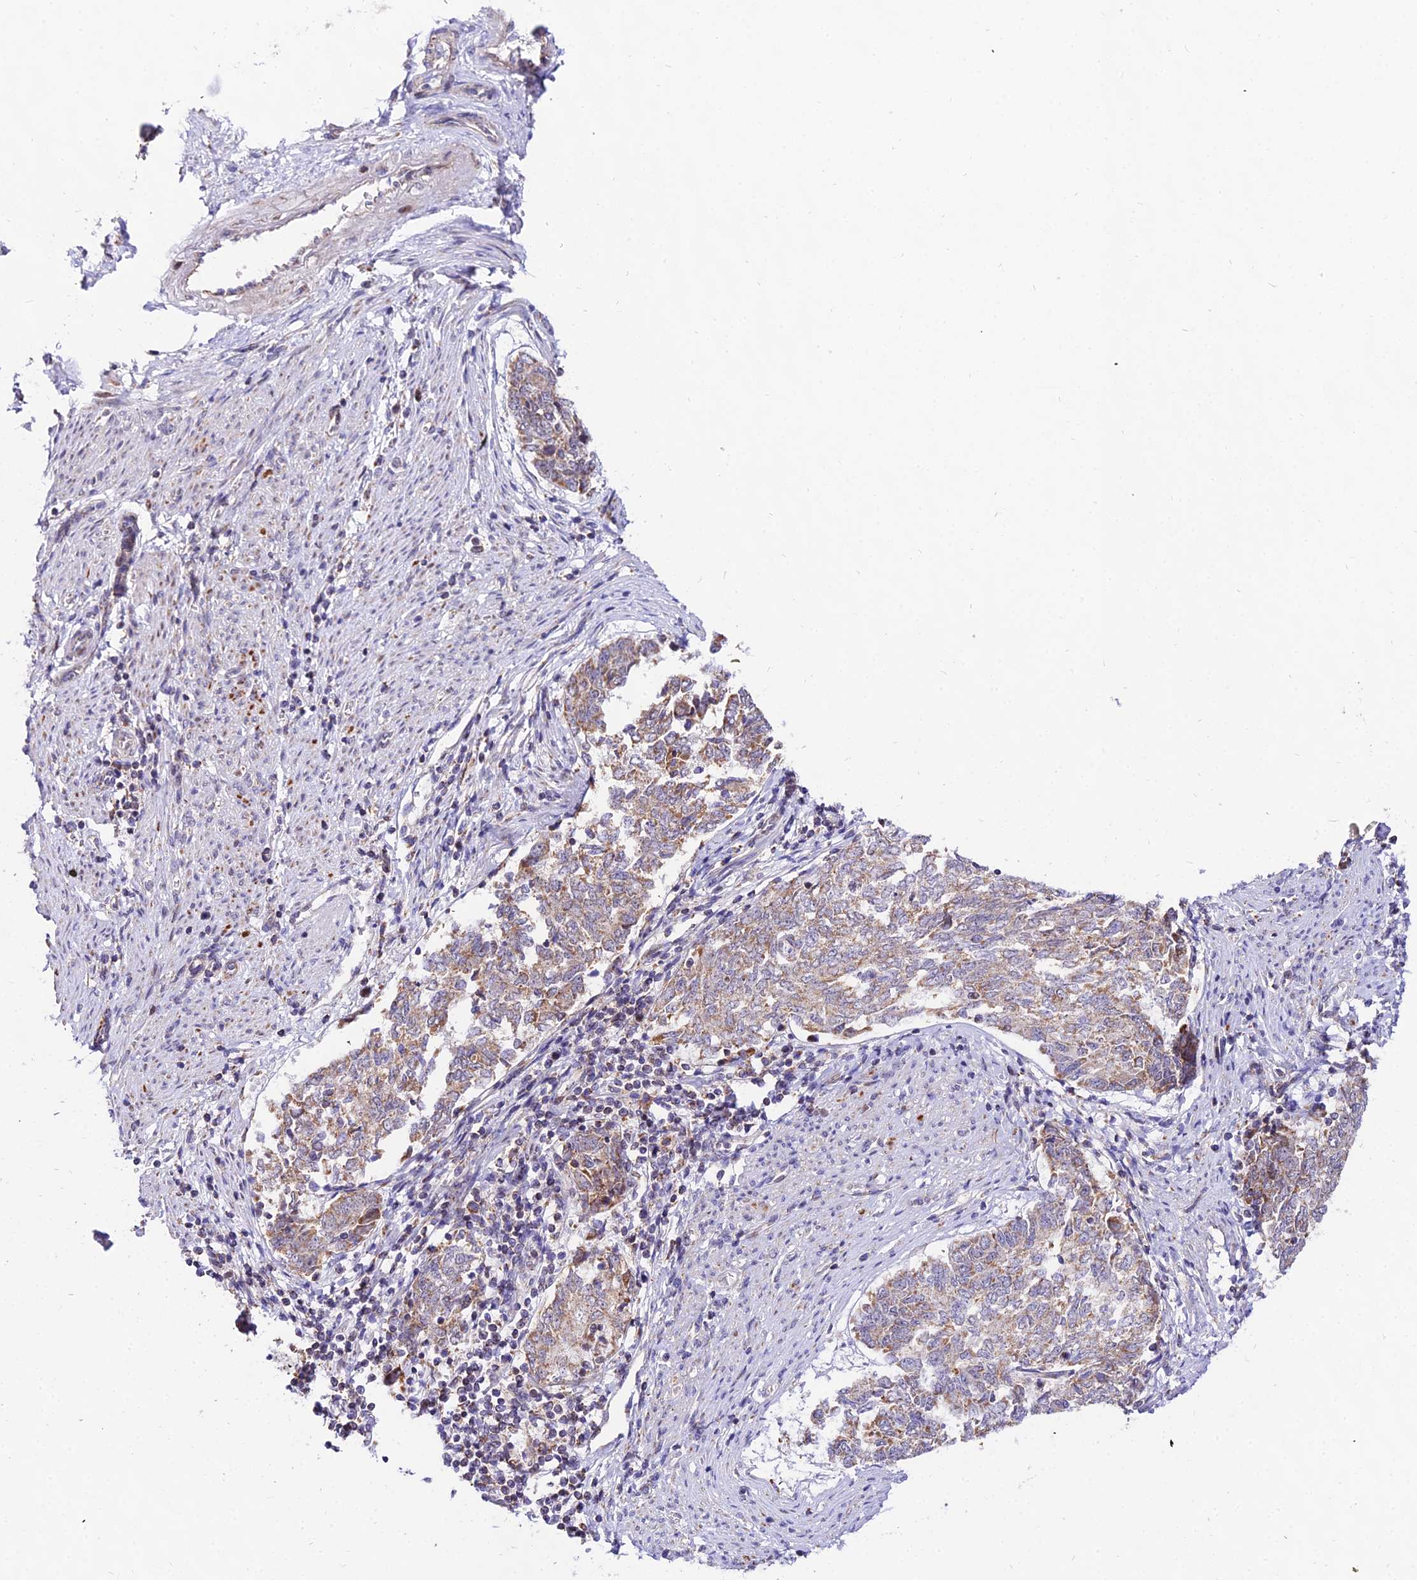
{"staining": {"intensity": "moderate", "quantity": "25%-75%", "location": "cytoplasmic/membranous"}, "tissue": "endometrial cancer", "cell_type": "Tumor cells", "image_type": "cancer", "snomed": [{"axis": "morphology", "description": "Adenocarcinoma, NOS"}, {"axis": "topography", "description": "Endometrium"}], "caption": "Endometrial cancer was stained to show a protein in brown. There is medium levels of moderate cytoplasmic/membranous staining in approximately 25%-75% of tumor cells.", "gene": "ATP5PB", "patient": {"sex": "female", "age": 80}}